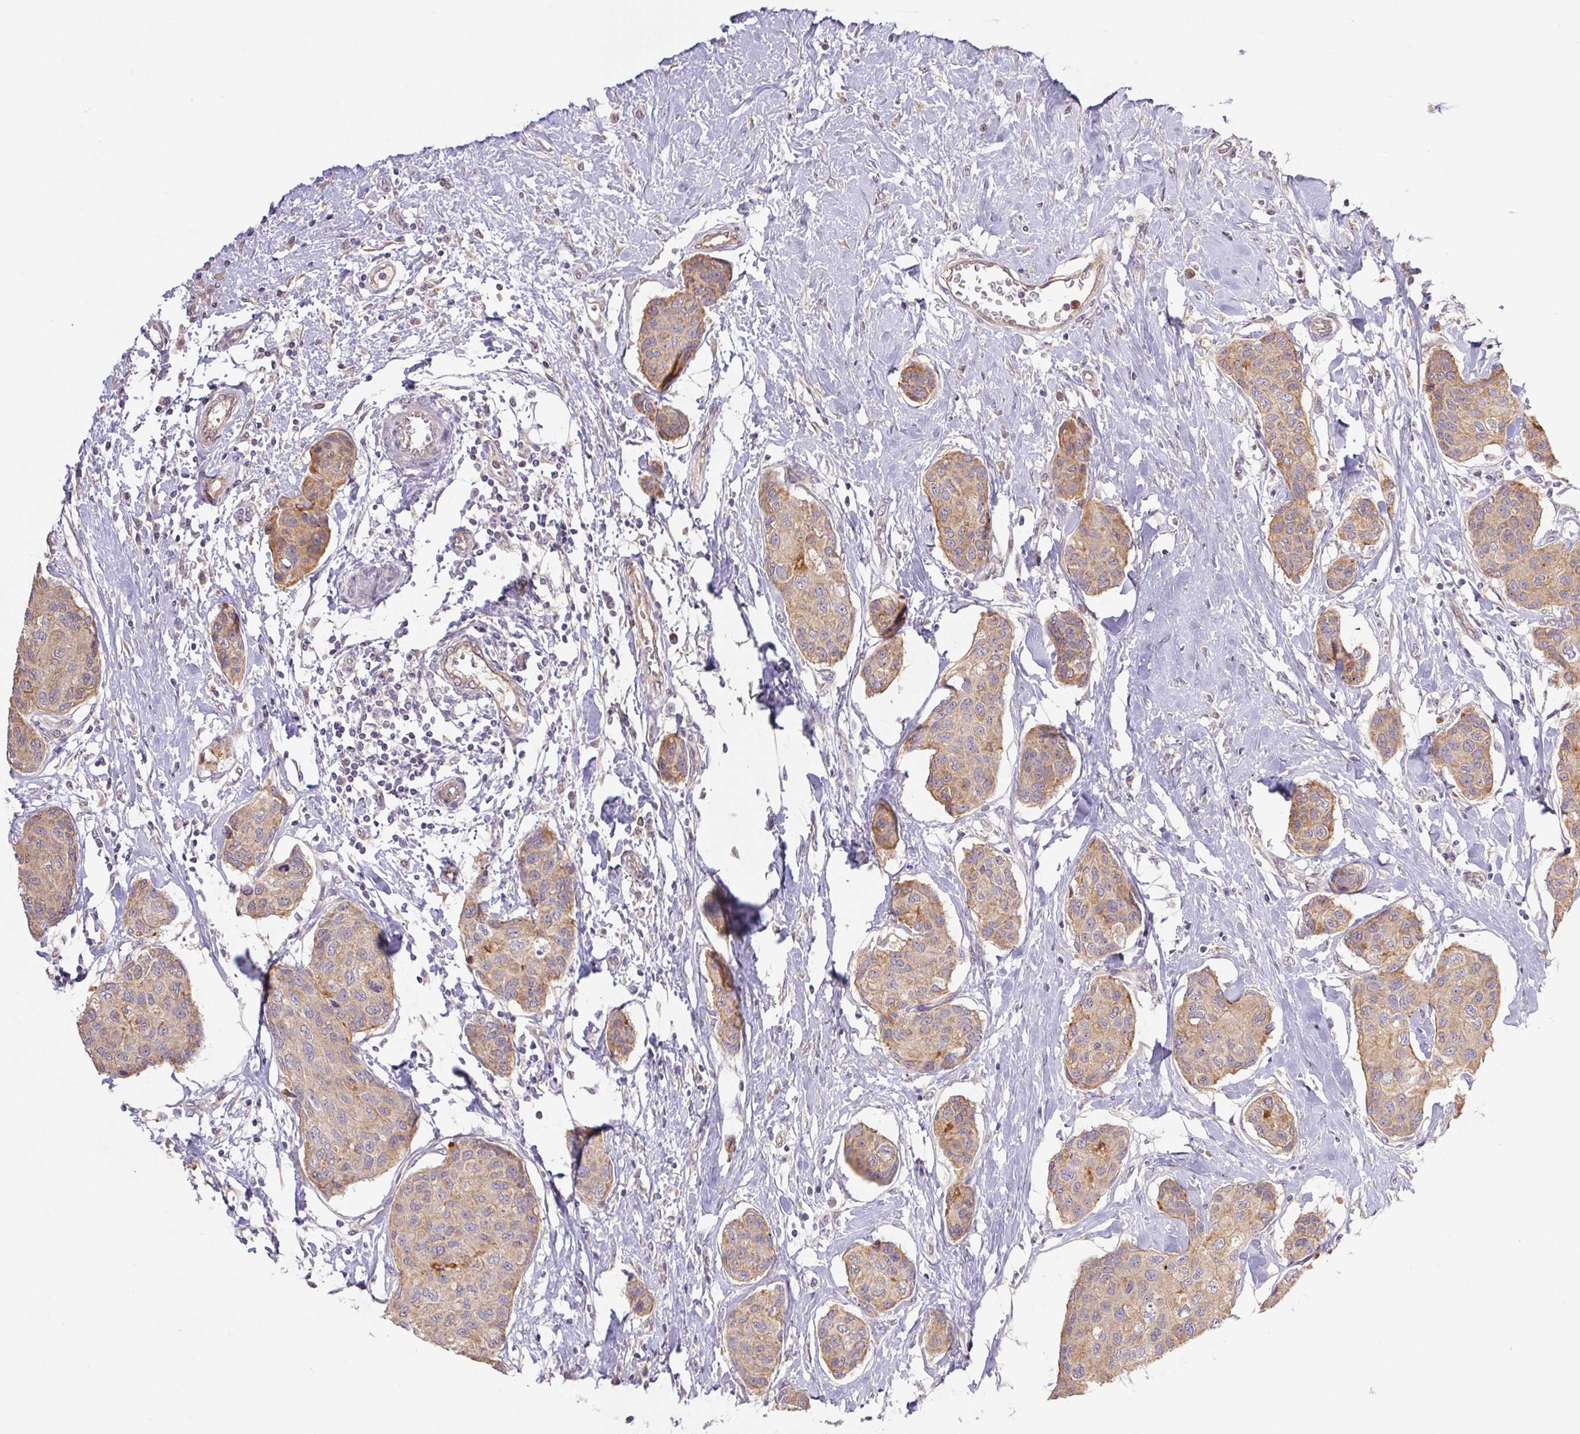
{"staining": {"intensity": "moderate", "quantity": ">75%", "location": "cytoplasmic/membranous"}, "tissue": "breast cancer", "cell_type": "Tumor cells", "image_type": "cancer", "snomed": [{"axis": "morphology", "description": "Duct carcinoma"}, {"axis": "topography", "description": "Breast"}], "caption": "An IHC micrograph of neoplastic tissue is shown. Protein staining in brown labels moderate cytoplasmic/membranous positivity in invasive ductal carcinoma (breast) within tumor cells.", "gene": "RAB11A", "patient": {"sex": "female", "age": 80}}